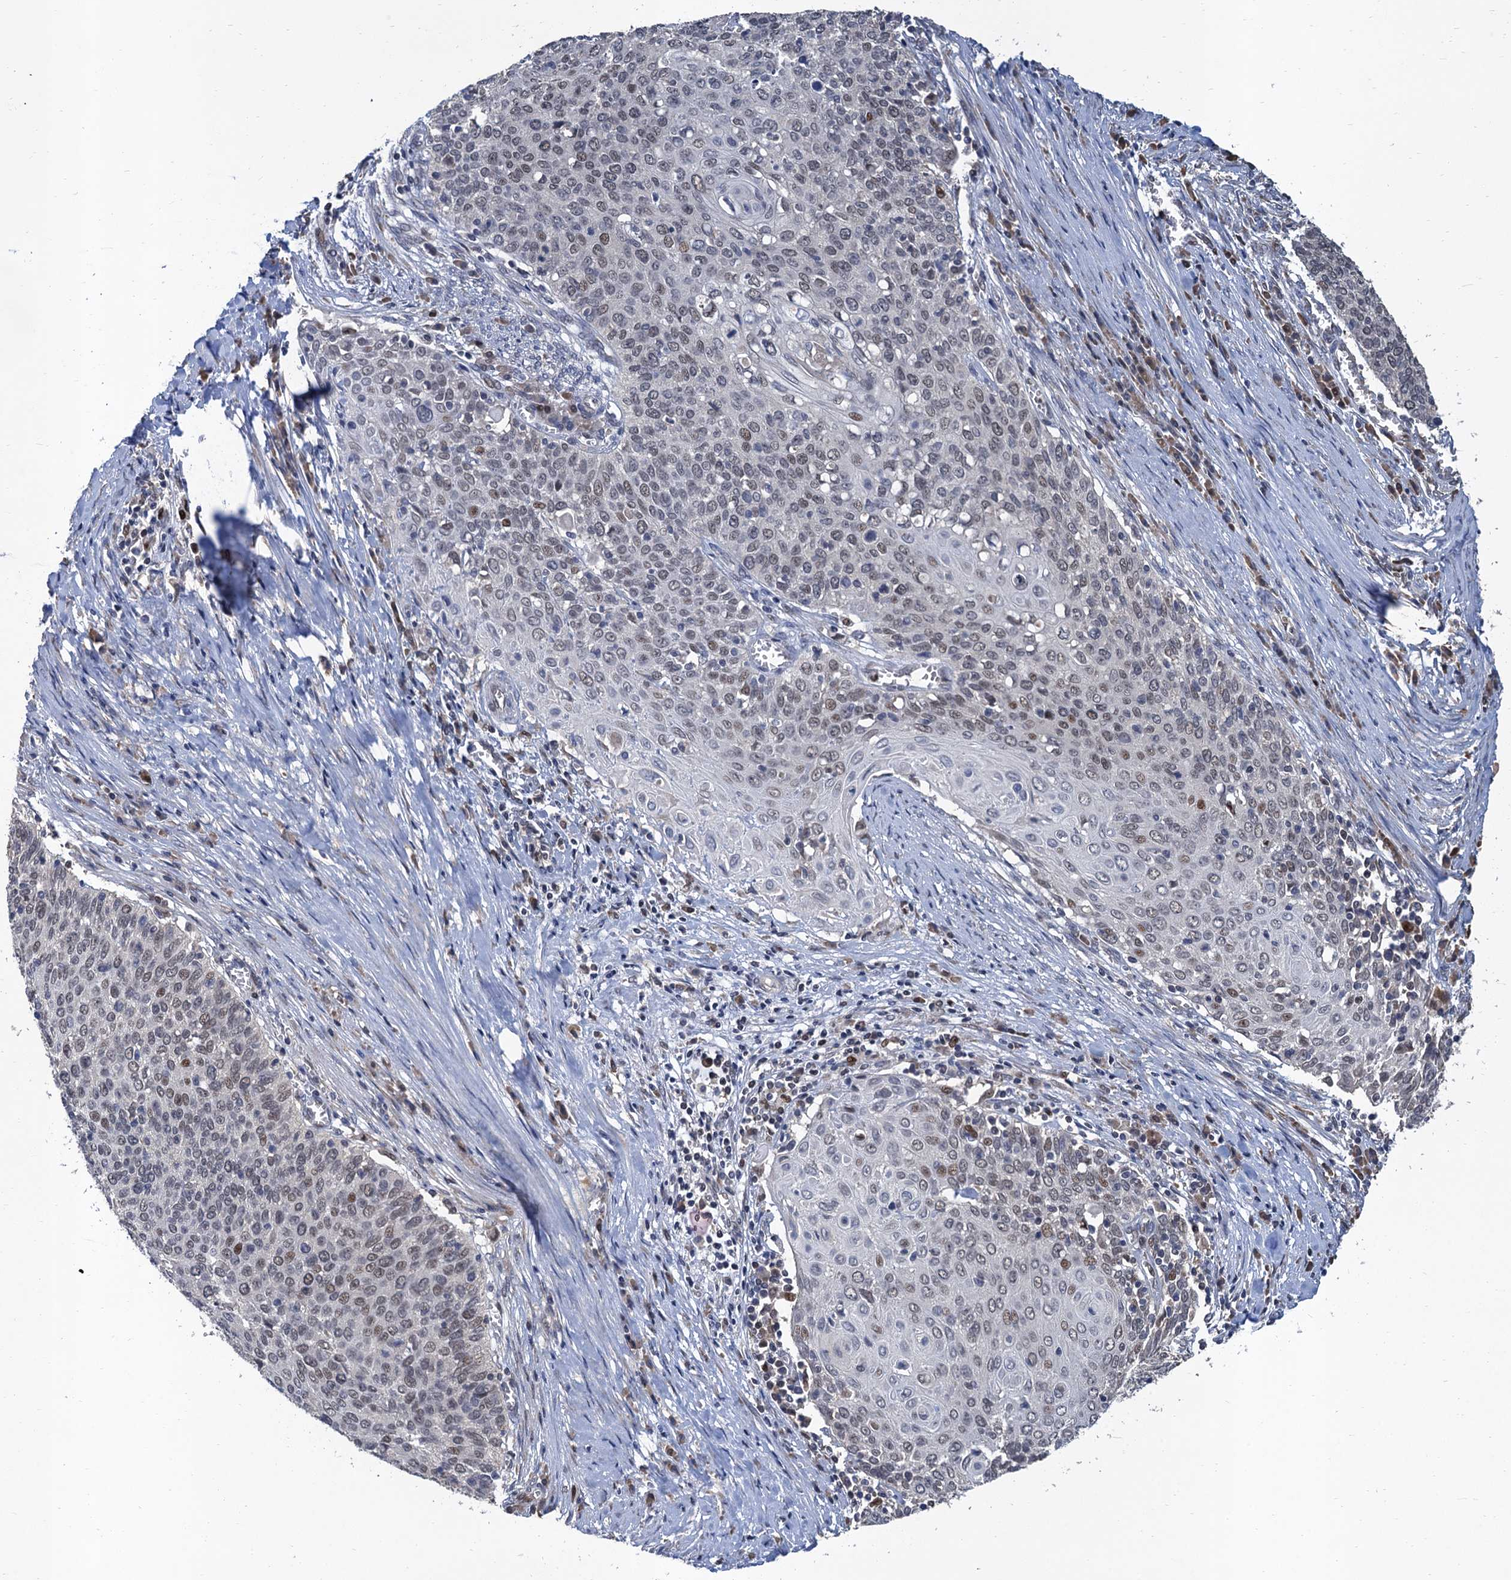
{"staining": {"intensity": "moderate", "quantity": "<25%", "location": "nuclear"}, "tissue": "cervical cancer", "cell_type": "Tumor cells", "image_type": "cancer", "snomed": [{"axis": "morphology", "description": "Squamous cell carcinoma, NOS"}, {"axis": "topography", "description": "Cervix"}], "caption": "Immunohistochemical staining of squamous cell carcinoma (cervical) displays moderate nuclear protein positivity in about <25% of tumor cells.", "gene": "TSEN34", "patient": {"sex": "female", "age": 39}}